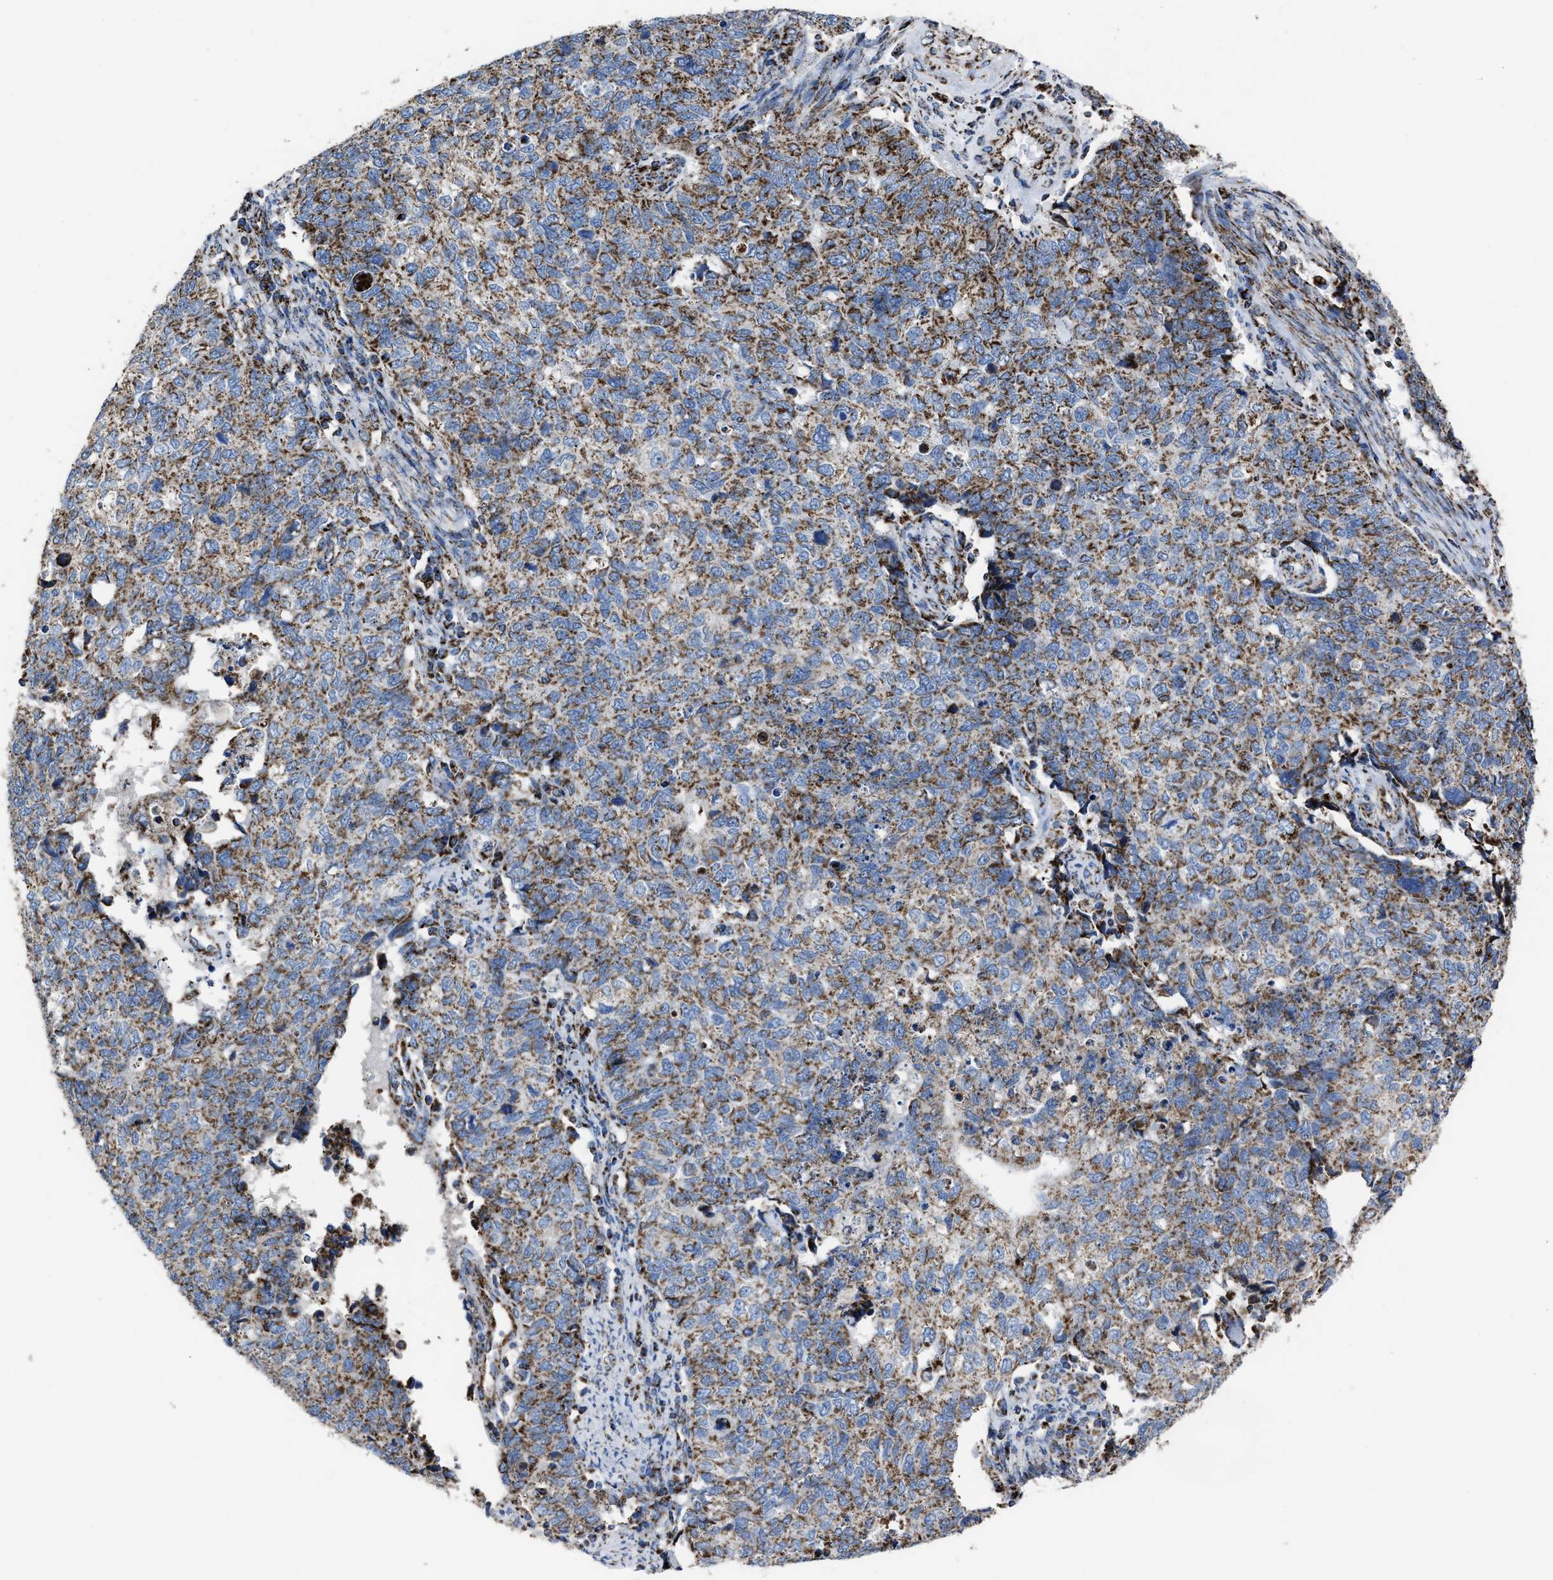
{"staining": {"intensity": "strong", "quantity": ">75%", "location": "cytoplasmic/membranous"}, "tissue": "cervical cancer", "cell_type": "Tumor cells", "image_type": "cancer", "snomed": [{"axis": "morphology", "description": "Squamous cell carcinoma, NOS"}, {"axis": "topography", "description": "Cervix"}], "caption": "The image shows staining of cervical squamous cell carcinoma, revealing strong cytoplasmic/membranous protein expression (brown color) within tumor cells. Immunohistochemistry (ihc) stains the protein in brown and the nuclei are stained blue.", "gene": "NDUFV3", "patient": {"sex": "female", "age": 63}}